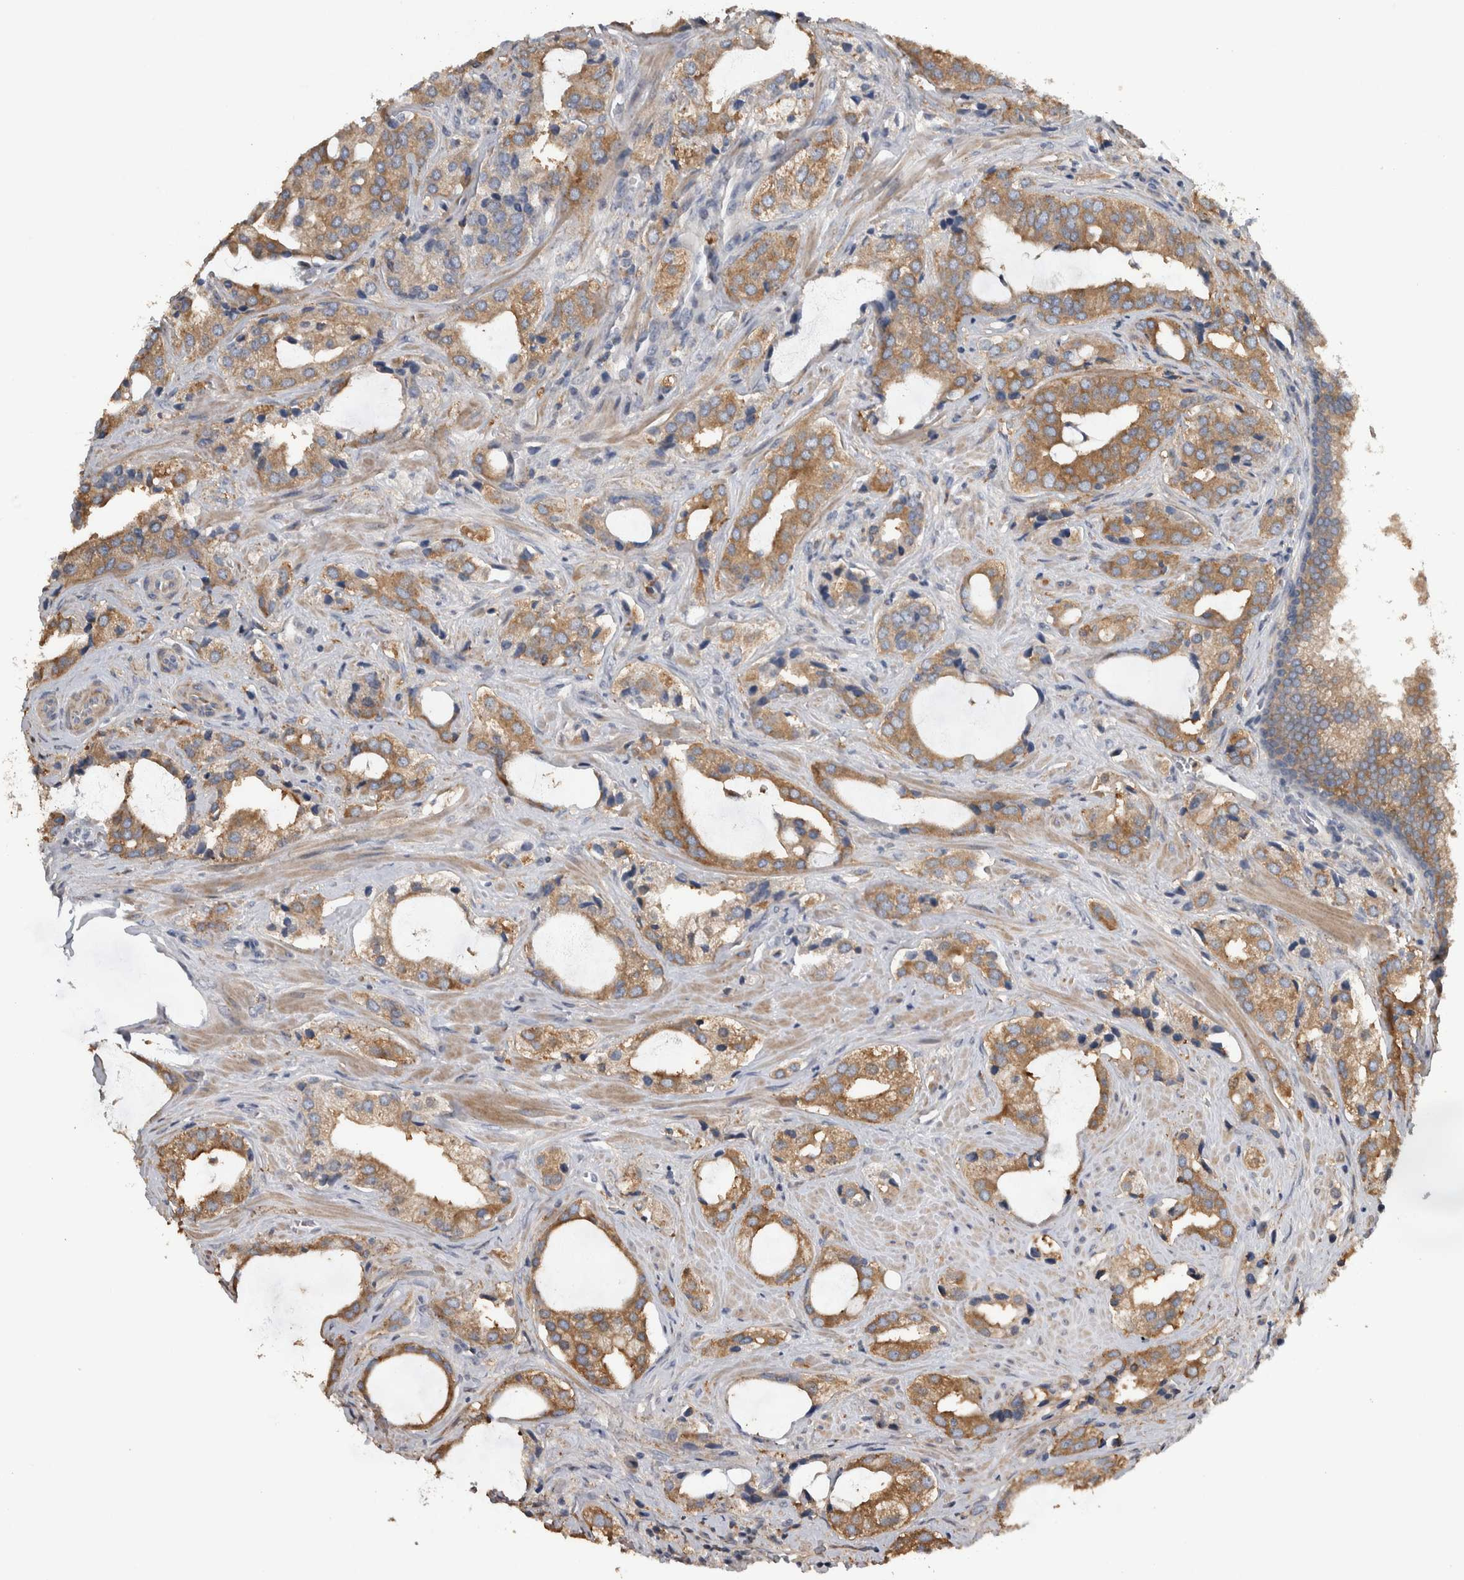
{"staining": {"intensity": "moderate", "quantity": ">75%", "location": "cytoplasmic/membranous"}, "tissue": "prostate cancer", "cell_type": "Tumor cells", "image_type": "cancer", "snomed": [{"axis": "morphology", "description": "Adenocarcinoma, High grade"}, {"axis": "topography", "description": "Prostate"}], "caption": "Adenocarcinoma (high-grade) (prostate) stained for a protein (brown) reveals moderate cytoplasmic/membranous positive expression in about >75% of tumor cells.", "gene": "NT5C2", "patient": {"sex": "male", "age": 66}}